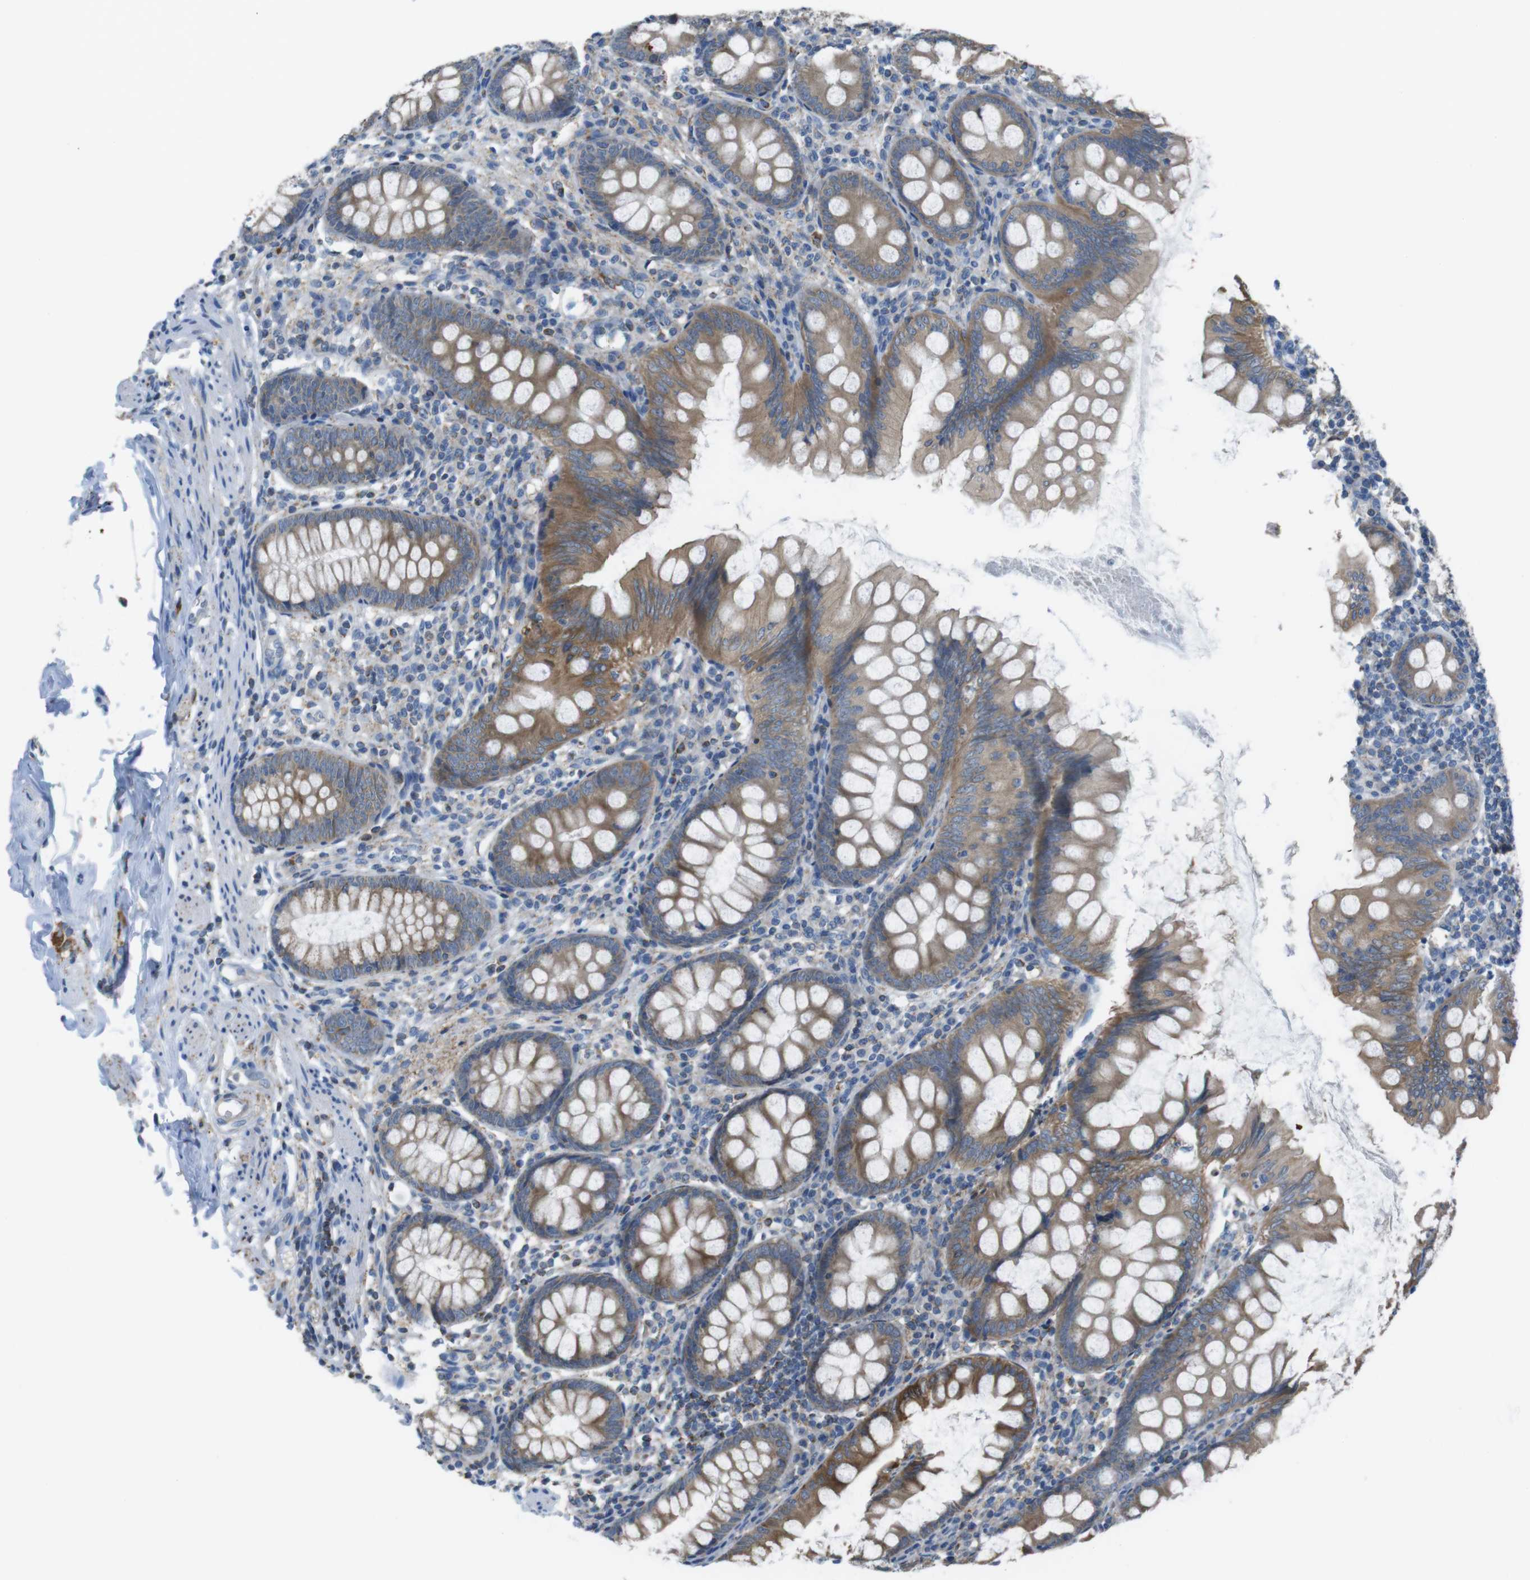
{"staining": {"intensity": "moderate", "quantity": ">75%", "location": "cytoplasmic/membranous"}, "tissue": "appendix", "cell_type": "Glandular cells", "image_type": "normal", "snomed": [{"axis": "morphology", "description": "Normal tissue, NOS"}, {"axis": "topography", "description": "Appendix"}], "caption": "Appendix was stained to show a protein in brown. There is medium levels of moderate cytoplasmic/membranous staining in about >75% of glandular cells. (DAB (3,3'-diaminobenzidine) IHC with brightfield microscopy, high magnification).", "gene": "GRIK1", "patient": {"sex": "female", "age": 77}}